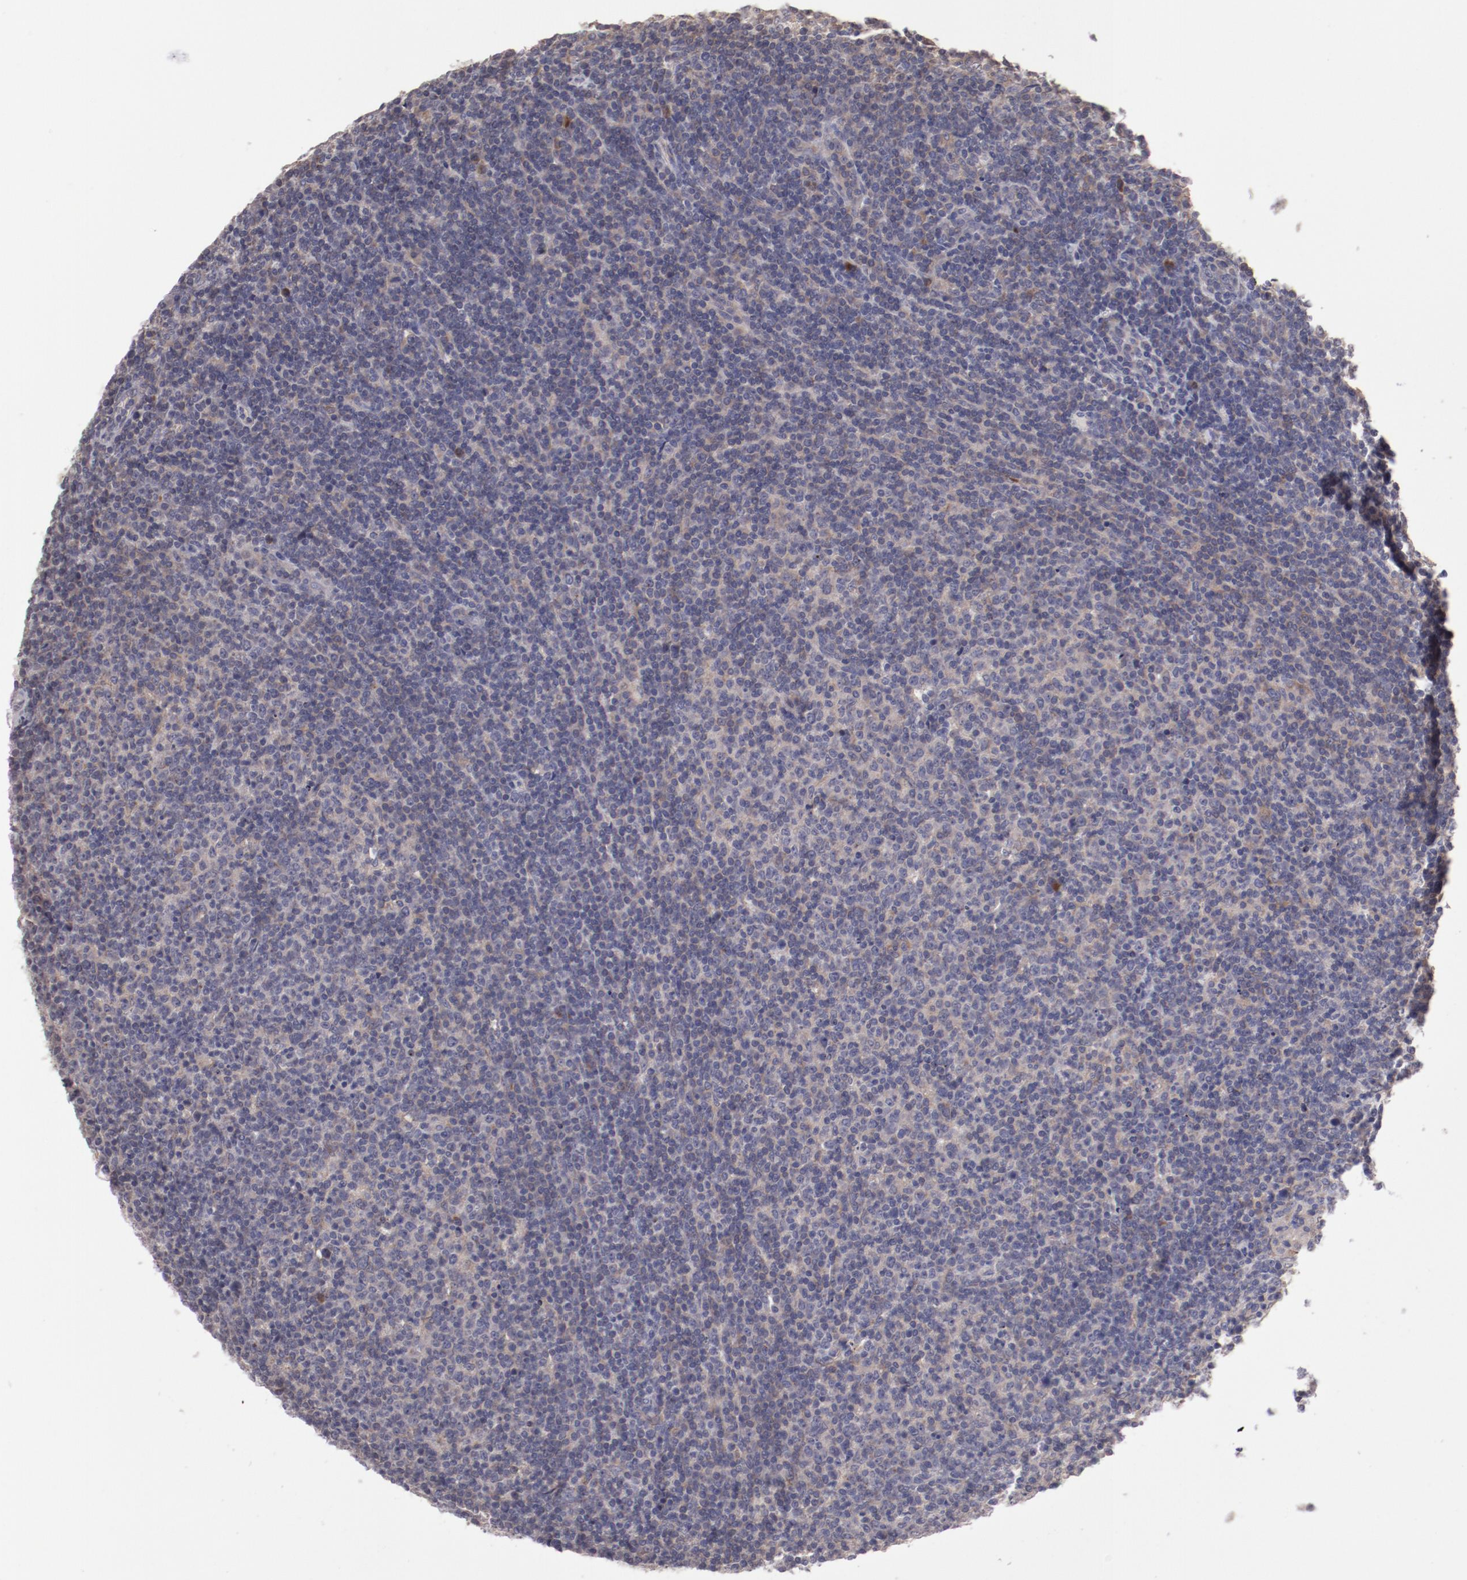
{"staining": {"intensity": "negative", "quantity": "none", "location": "none"}, "tissue": "lymphoma", "cell_type": "Tumor cells", "image_type": "cancer", "snomed": [{"axis": "morphology", "description": "Malignant lymphoma, non-Hodgkin's type, Low grade"}, {"axis": "topography", "description": "Lymph node"}], "caption": "This is a image of immunohistochemistry (IHC) staining of malignant lymphoma, non-Hodgkin's type (low-grade), which shows no staining in tumor cells.", "gene": "IL12A", "patient": {"sex": "male", "age": 70}}